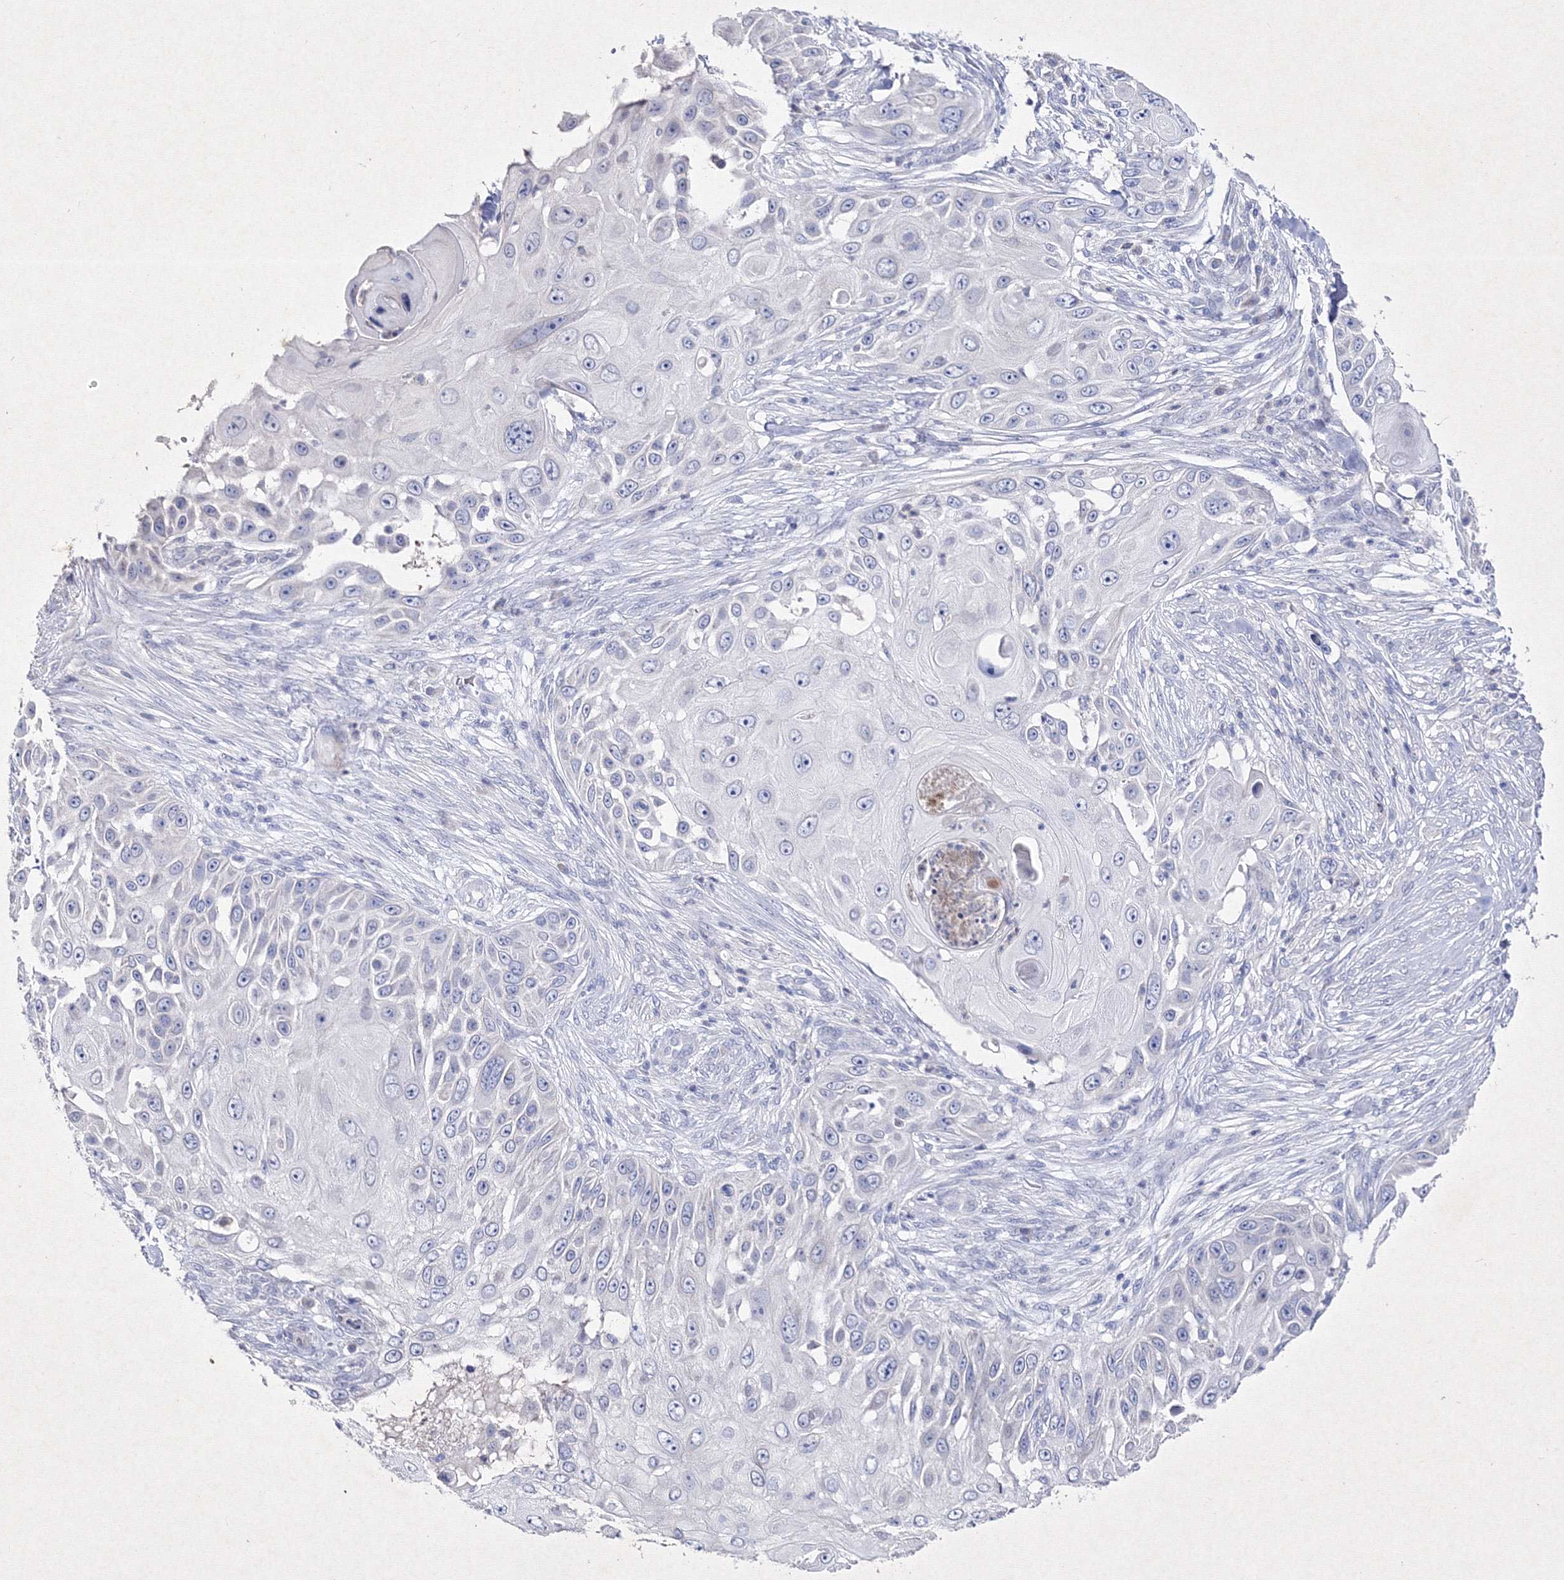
{"staining": {"intensity": "negative", "quantity": "none", "location": "none"}, "tissue": "skin cancer", "cell_type": "Tumor cells", "image_type": "cancer", "snomed": [{"axis": "morphology", "description": "Squamous cell carcinoma, NOS"}, {"axis": "topography", "description": "Skin"}], "caption": "Immunohistochemistry (IHC) of skin cancer exhibits no staining in tumor cells.", "gene": "SMIM29", "patient": {"sex": "female", "age": 44}}